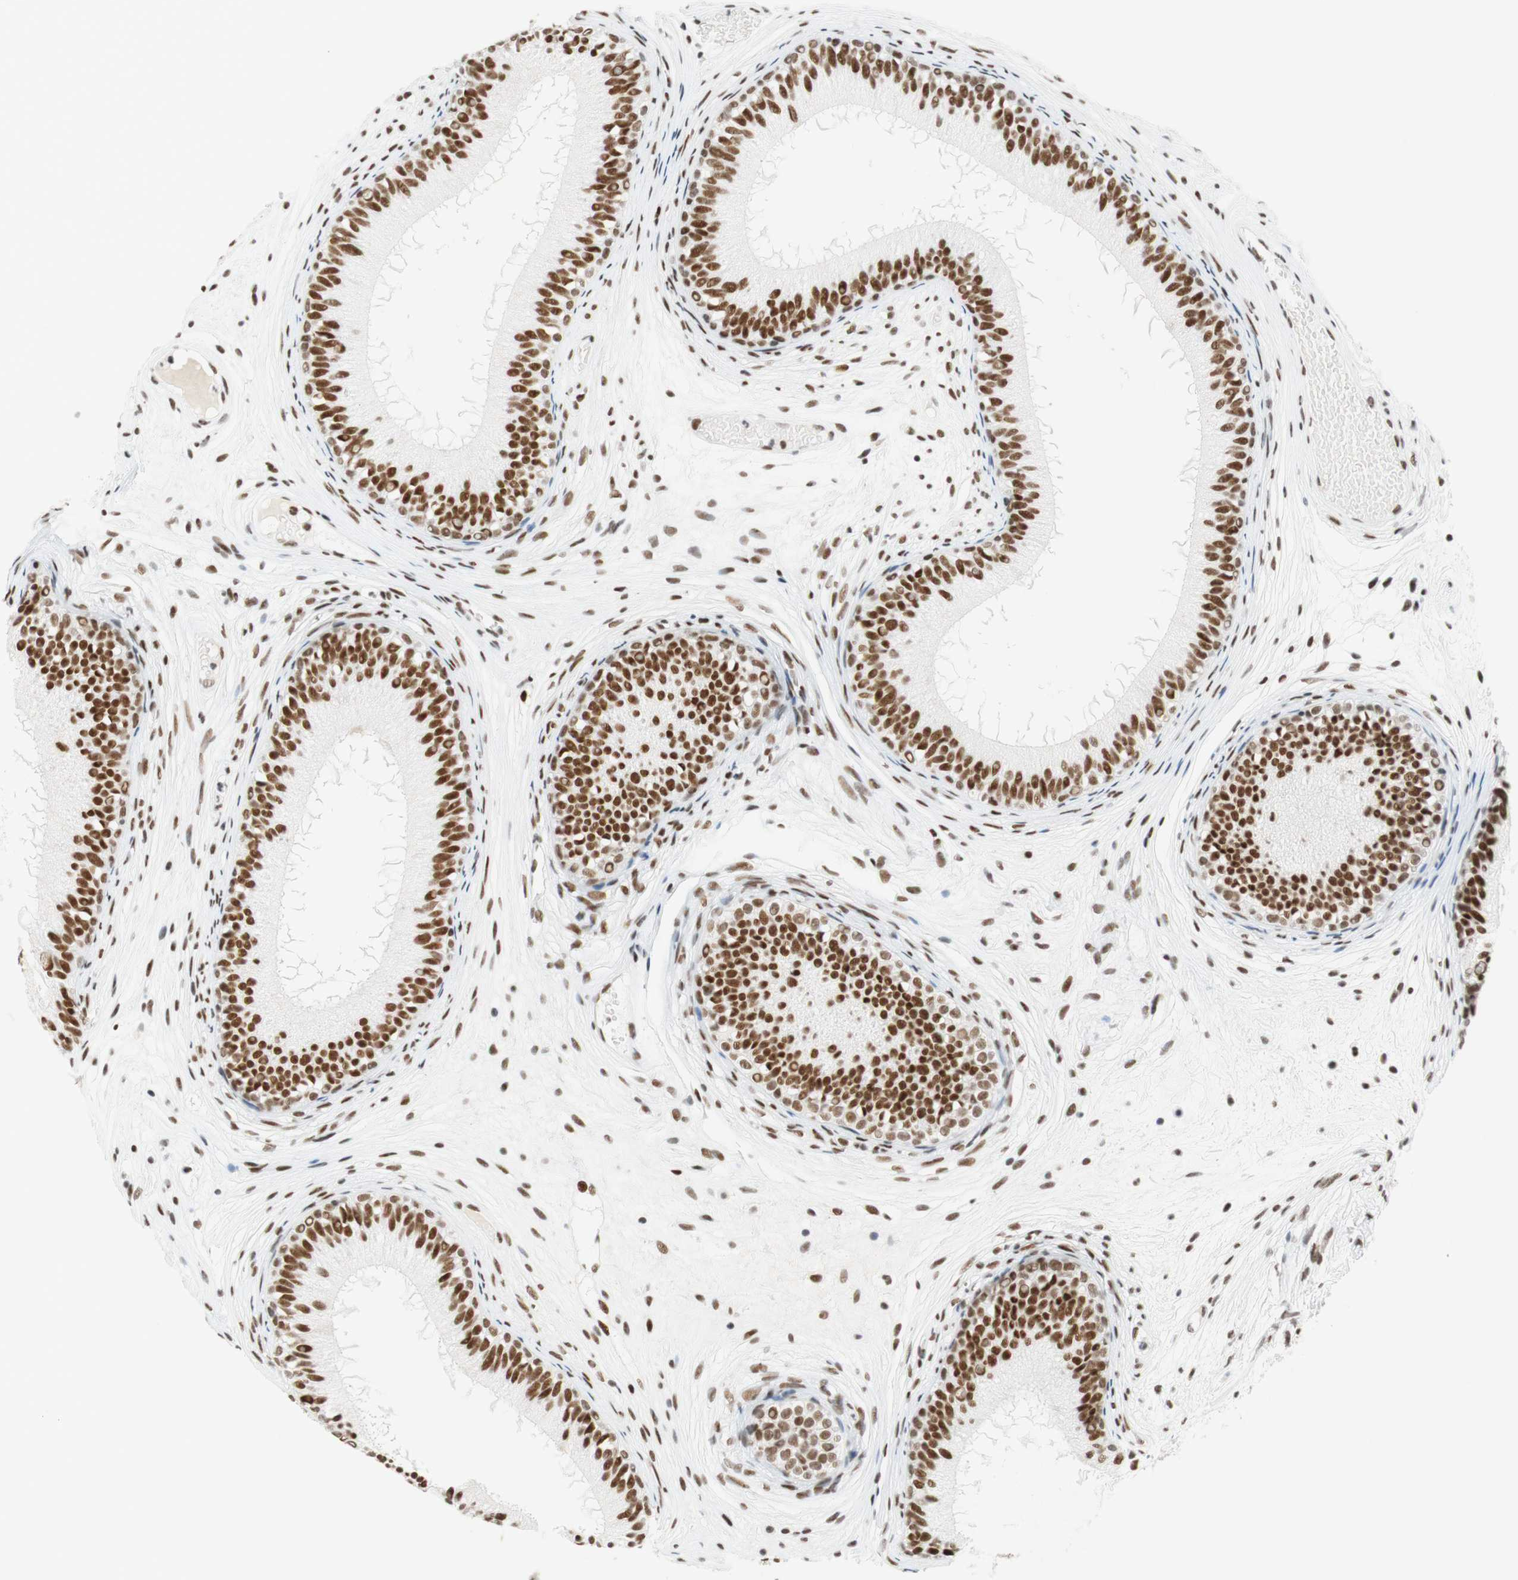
{"staining": {"intensity": "moderate", "quantity": ">75%", "location": "nuclear"}, "tissue": "epididymis", "cell_type": "Glandular cells", "image_type": "normal", "snomed": [{"axis": "morphology", "description": "Normal tissue, NOS"}, {"axis": "morphology", "description": "Atrophy, NOS"}, {"axis": "topography", "description": "Testis"}, {"axis": "topography", "description": "Epididymis"}], "caption": "An immunohistochemistry (IHC) image of normal tissue is shown. Protein staining in brown shows moderate nuclear positivity in epididymis within glandular cells. The staining was performed using DAB, with brown indicating positive protein expression. Nuclei are stained blue with hematoxylin.", "gene": "RNF20", "patient": {"sex": "male", "age": 18}}